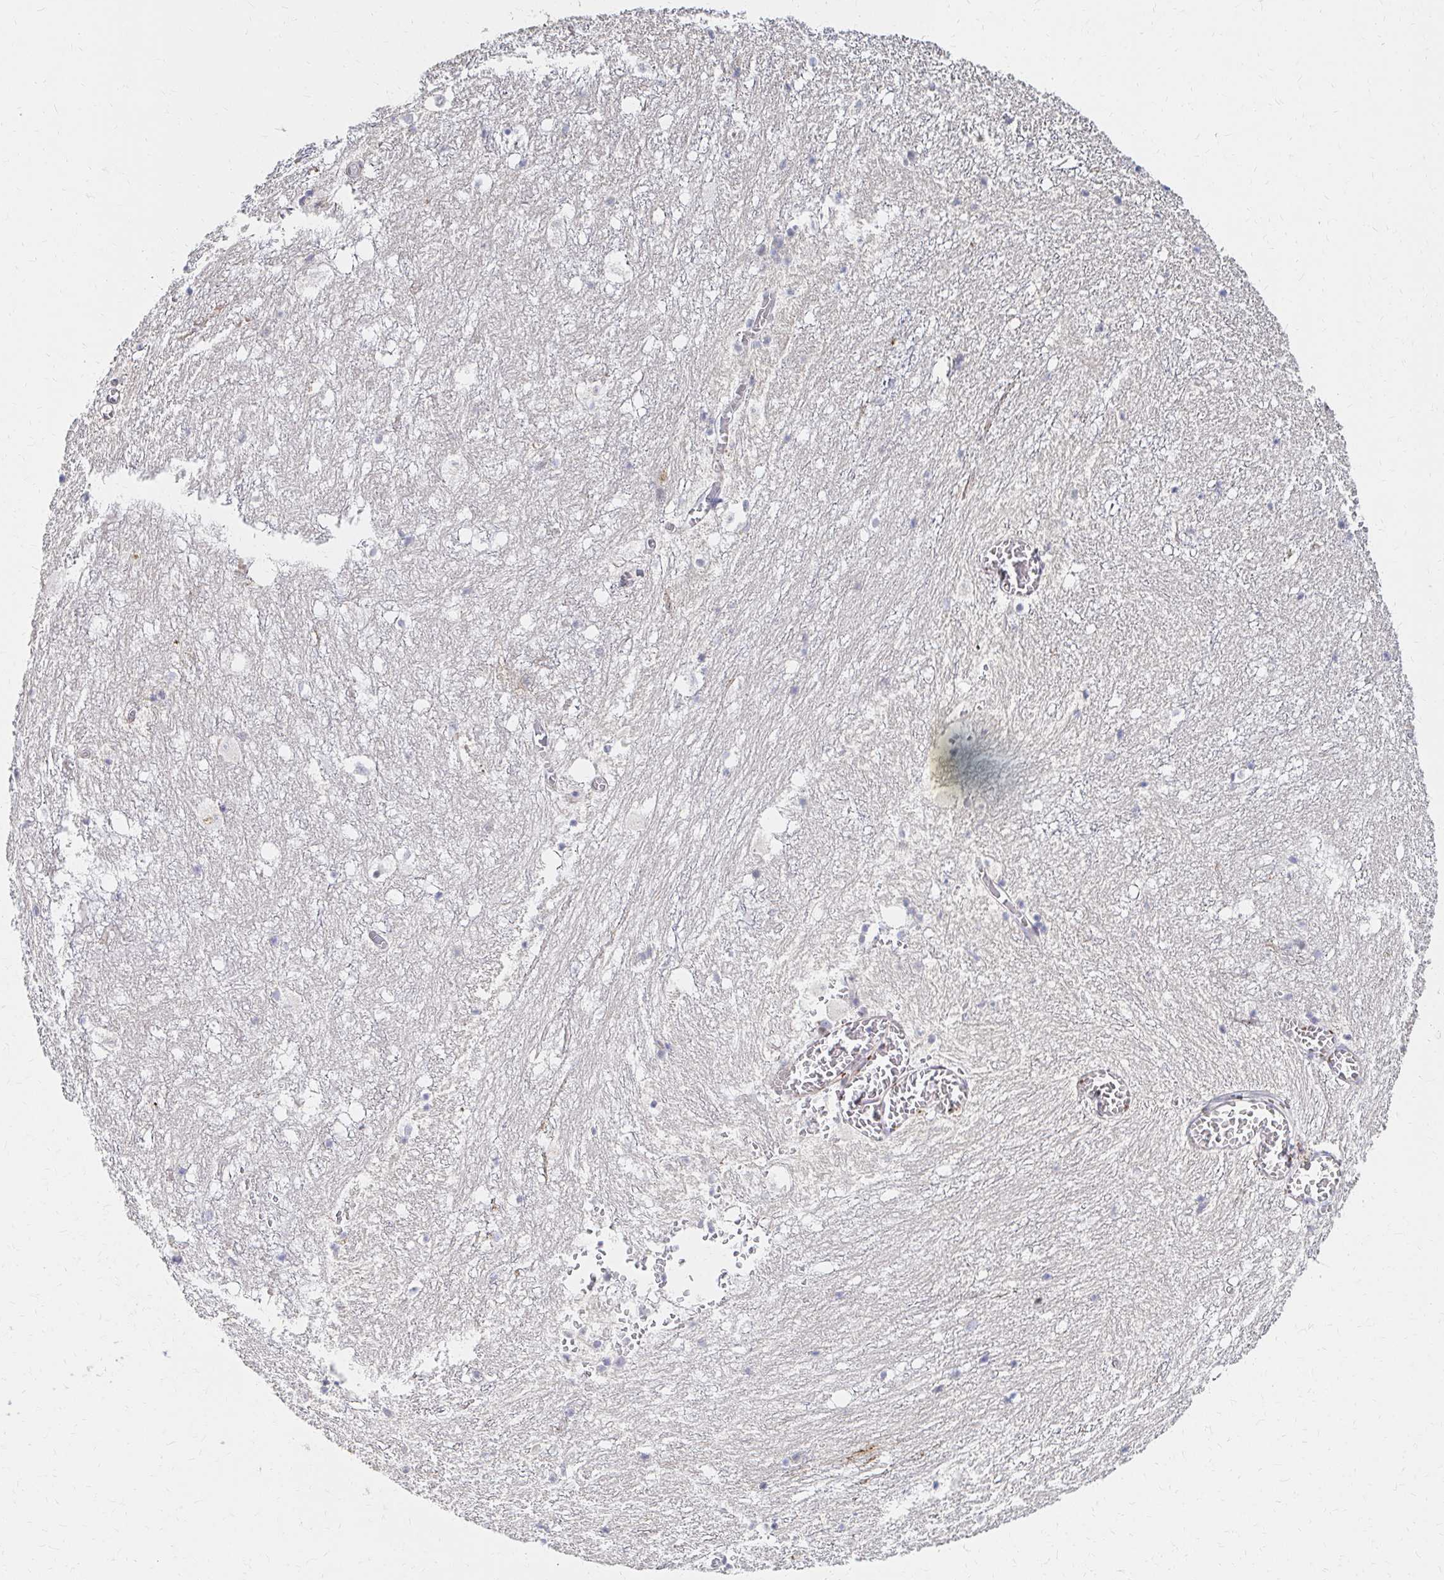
{"staining": {"intensity": "negative", "quantity": "none", "location": "none"}, "tissue": "hippocampus", "cell_type": "Glial cells", "image_type": "normal", "snomed": [{"axis": "morphology", "description": "Normal tissue, NOS"}, {"axis": "topography", "description": "Hippocampus"}], "caption": "This micrograph is of benign hippocampus stained with immunohistochemistry to label a protein in brown with the nuclei are counter-stained blue. There is no expression in glial cells. The staining is performed using DAB (3,3'-diaminobenzidine) brown chromogen with nuclei counter-stained in using hematoxylin.", "gene": "MAN1A1", "patient": {"sex": "female", "age": 52}}